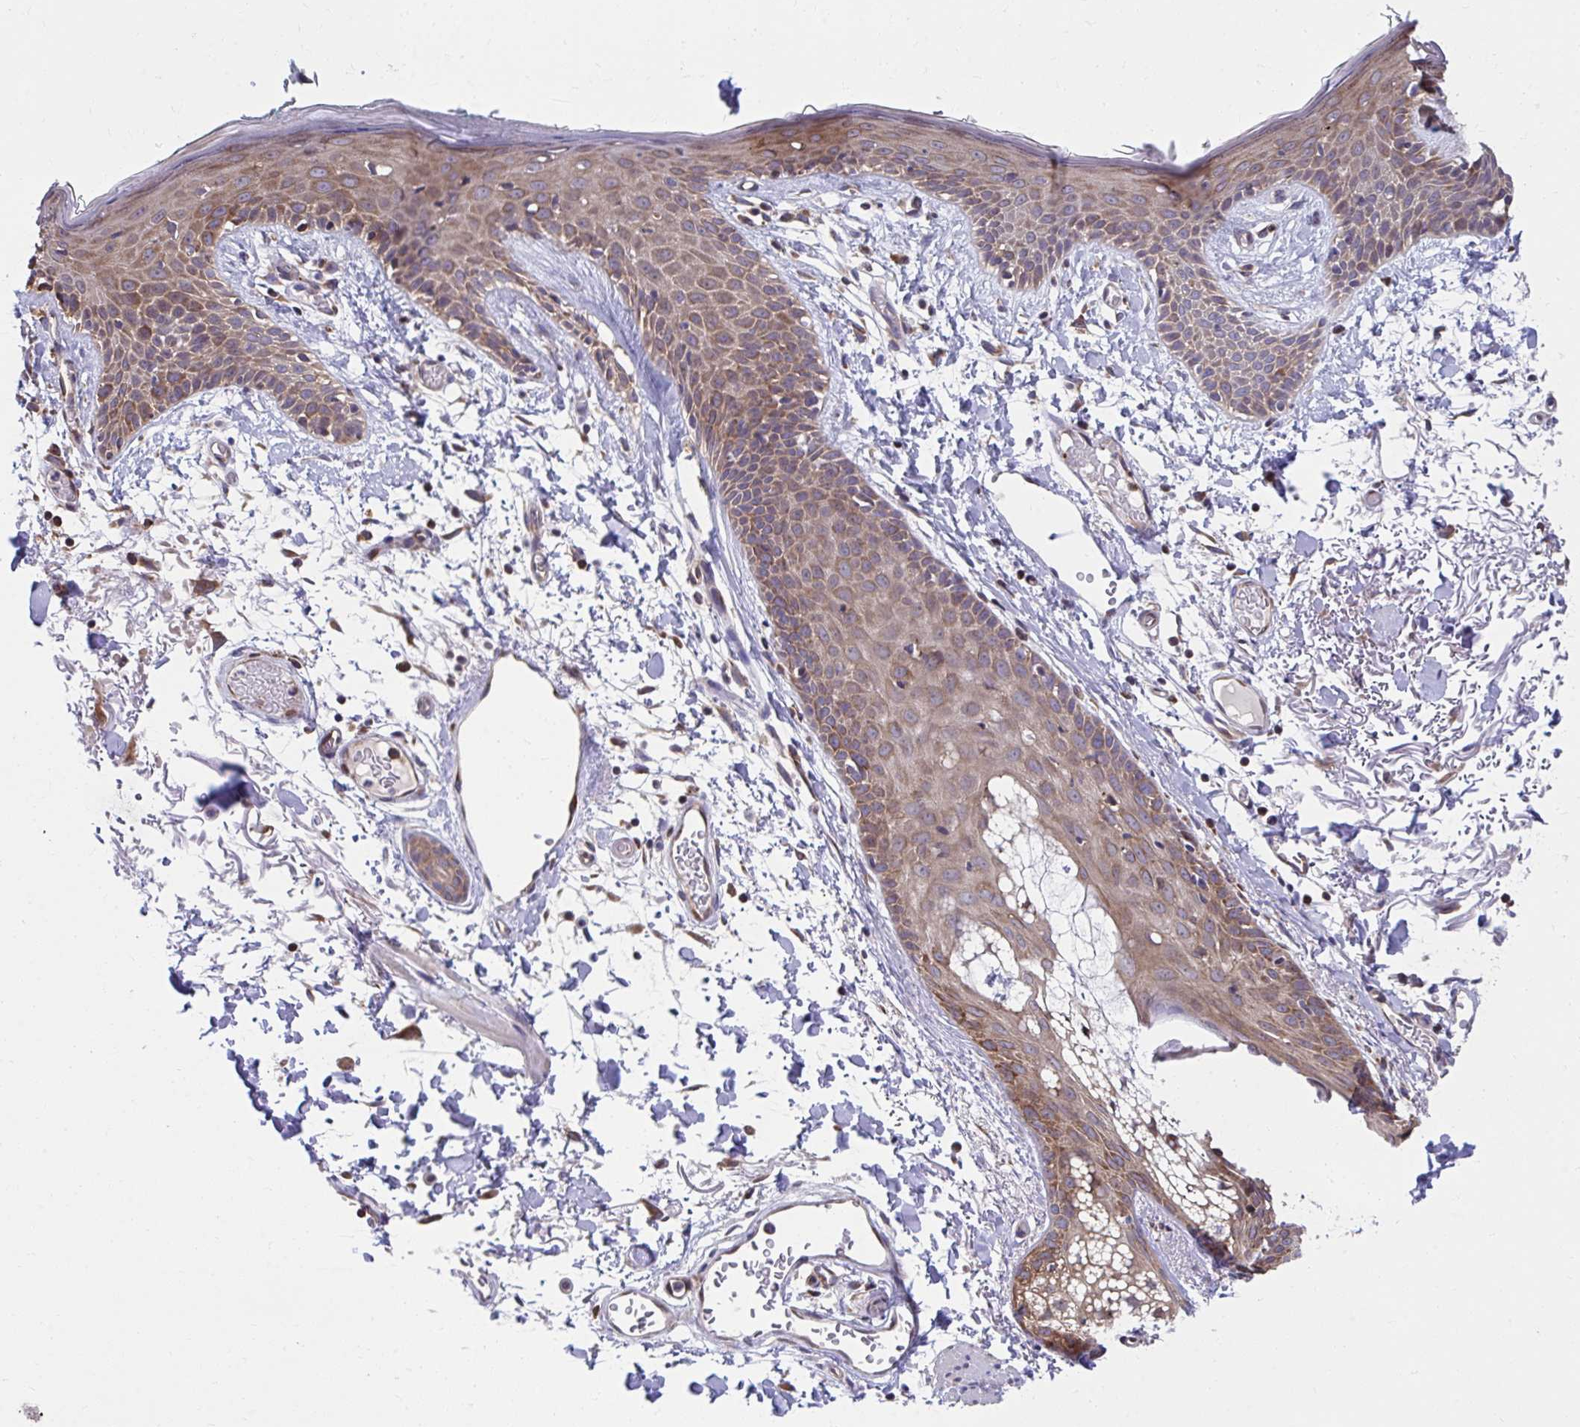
{"staining": {"intensity": "moderate", "quantity": ">75%", "location": "cytoplasmic/membranous"}, "tissue": "skin", "cell_type": "Fibroblasts", "image_type": "normal", "snomed": [{"axis": "morphology", "description": "Normal tissue, NOS"}, {"axis": "topography", "description": "Skin"}], "caption": "Immunohistochemical staining of normal human skin shows medium levels of moderate cytoplasmic/membranous expression in about >75% of fibroblasts. The staining was performed using DAB (3,3'-diaminobenzidine) to visualize the protein expression in brown, while the nuclei were stained in blue with hematoxylin (Magnification: 20x).", "gene": "ZNF778", "patient": {"sex": "male", "age": 79}}